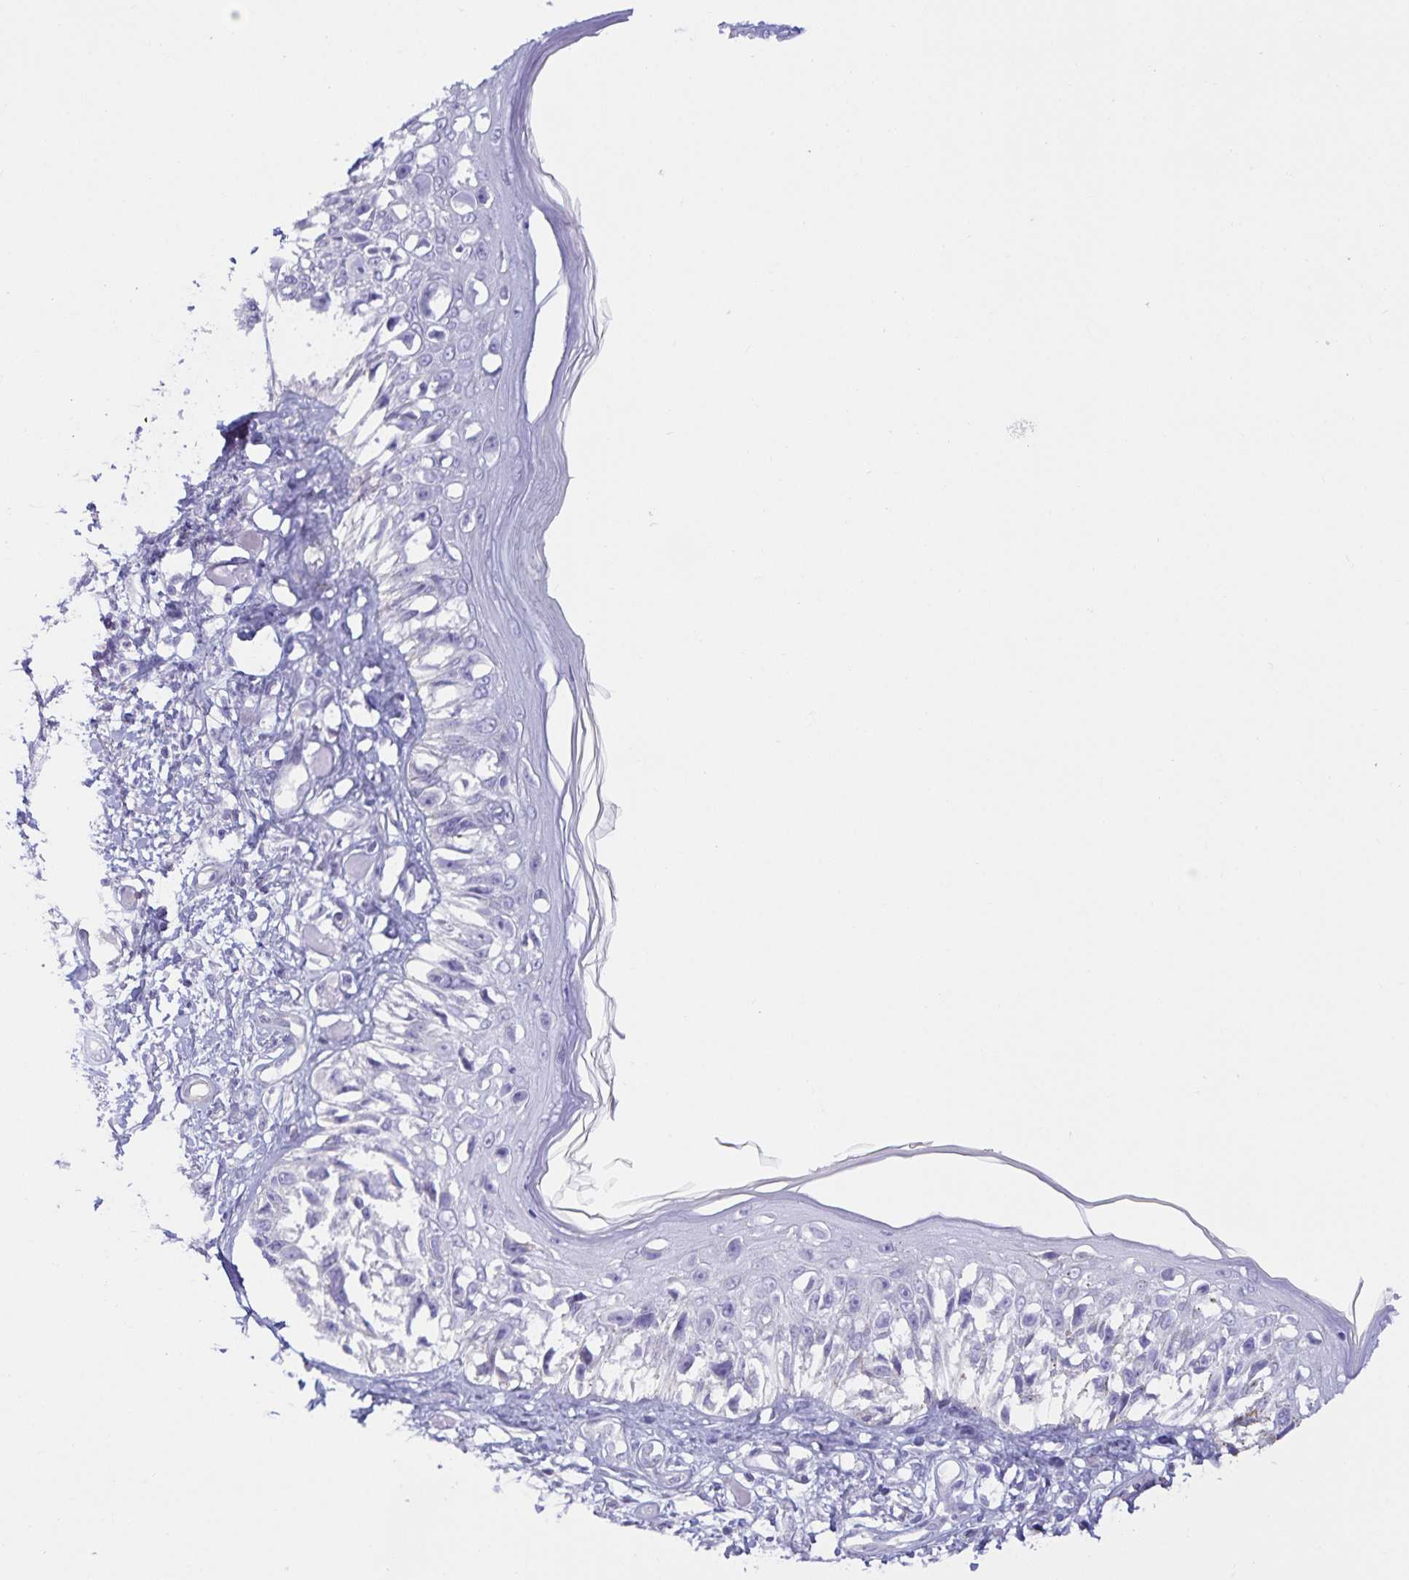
{"staining": {"intensity": "negative", "quantity": "none", "location": "none"}, "tissue": "melanoma", "cell_type": "Tumor cells", "image_type": "cancer", "snomed": [{"axis": "morphology", "description": "Malignant melanoma, NOS"}, {"axis": "topography", "description": "Skin"}], "caption": "Photomicrograph shows no protein expression in tumor cells of malignant melanoma tissue. (Immunohistochemistry, brightfield microscopy, high magnification).", "gene": "SPAG4", "patient": {"sex": "male", "age": 73}}